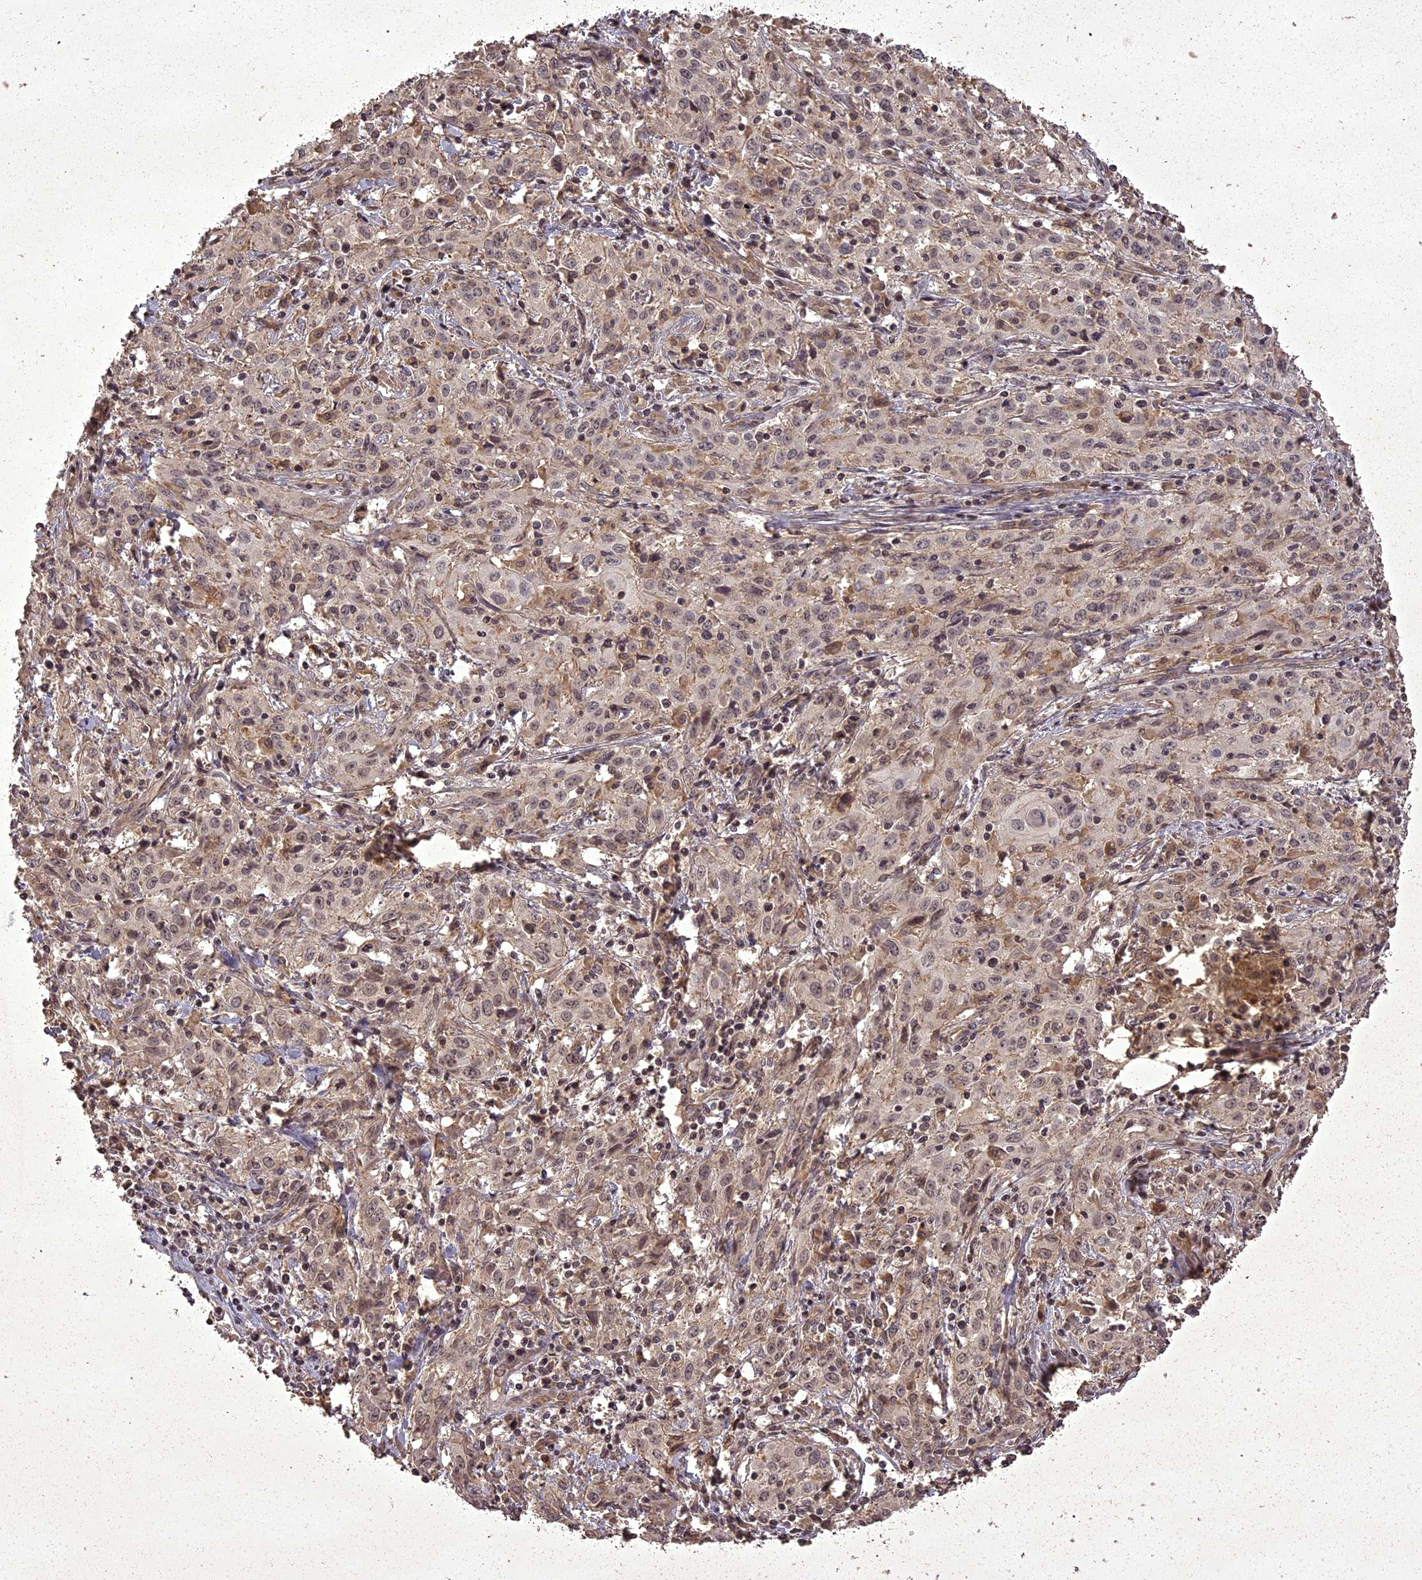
{"staining": {"intensity": "weak", "quantity": "25%-75%", "location": "cytoplasmic/membranous,nuclear"}, "tissue": "cervical cancer", "cell_type": "Tumor cells", "image_type": "cancer", "snomed": [{"axis": "morphology", "description": "Squamous cell carcinoma, NOS"}, {"axis": "topography", "description": "Cervix"}], "caption": "Human cervical cancer (squamous cell carcinoma) stained with a brown dye exhibits weak cytoplasmic/membranous and nuclear positive staining in approximately 25%-75% of tumor cells.", "gene": "ING5", "patient": {"sex": "female", "age": 57}}